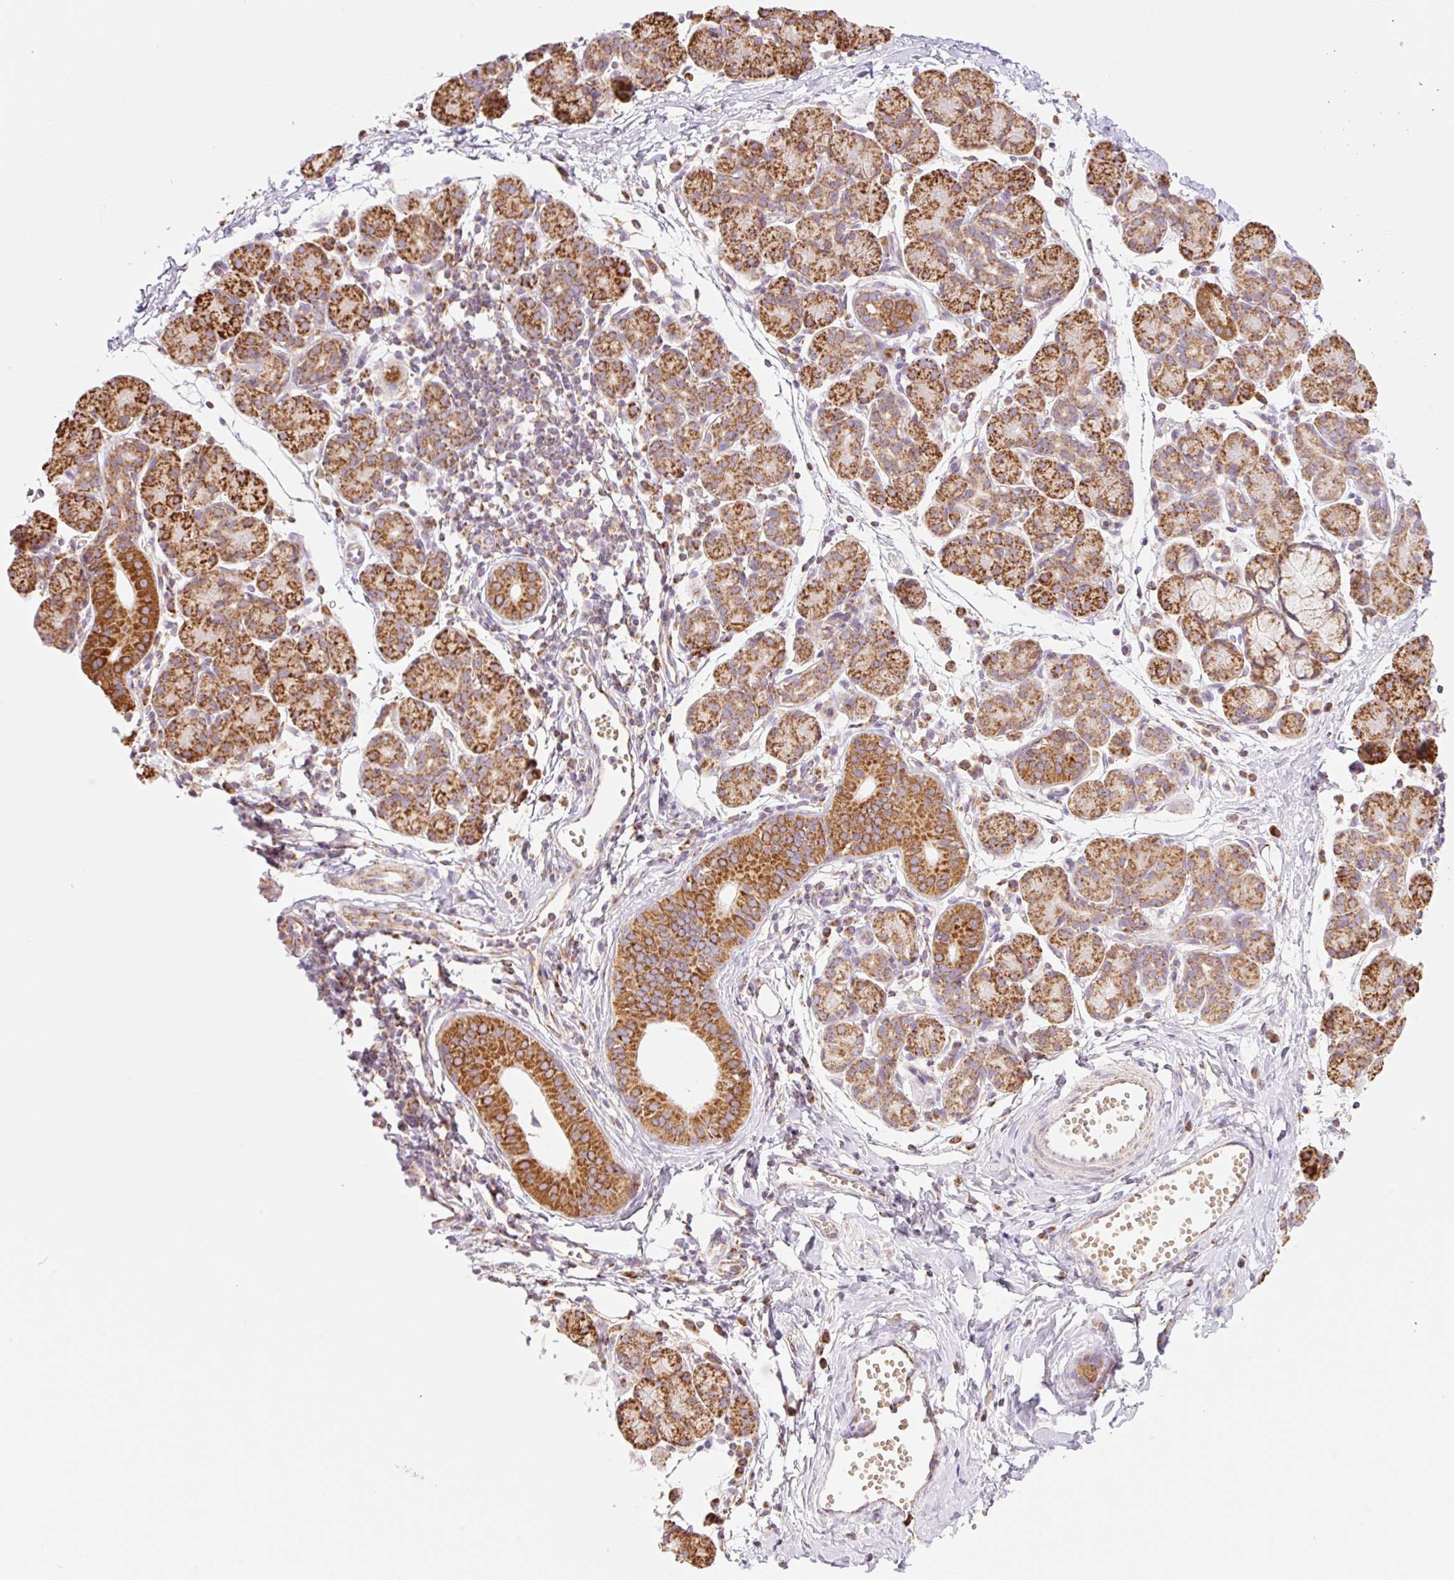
{"staining": {"intensity": "strong", "quantity": ">75%", "location": "cytoplasmic/membranous"}, "tissue": "salivary gland", "cell_type": "Glandular cells", "image_type": "normal", "snomed": [{"axis": "morphology", "description": "Normal tissue, NOS"}, {"axis": "morphology", "description": "Inflammation, NOS"}, {"axis": "topography", "description": "Lymph node"}, {"axis": "topography", "description": "Salivary gland"}], "caption": "Immunohistochemical staining of unremarkable human salivary gland displays strong cytoplasmic/membranous protein staining in about >75% of glandular cells.", "gene": "GOSR2", "patient": {"sex": "male", "age": 3}}